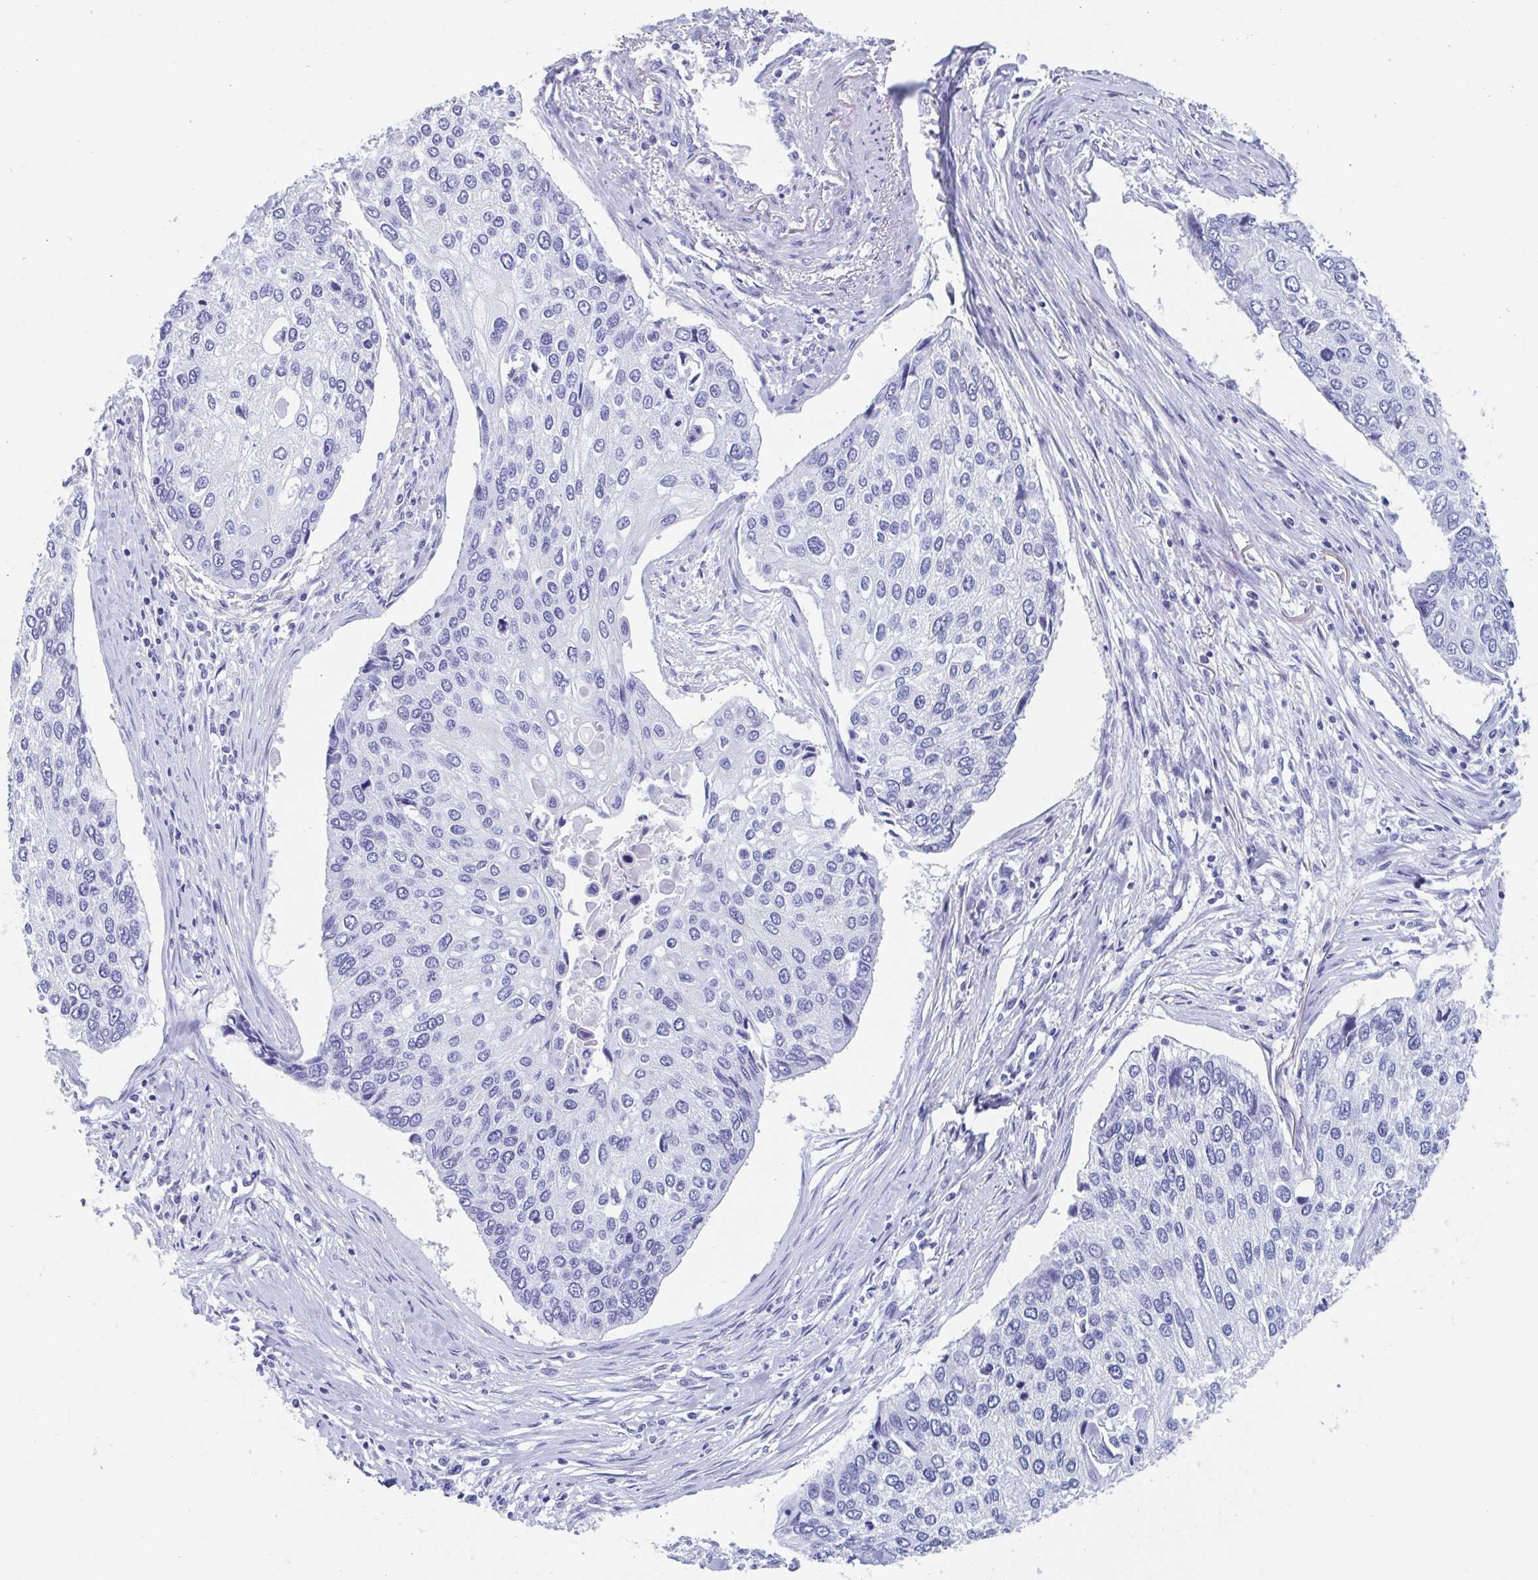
{"staining": {"intensity": "negative", "quantity": "none", "location": "none"}, "tissue": "lung cancer", "cell_type": "Tumor cells", "image_type": "cancer", "snomed": [{"axis": "morphology", "description": "Squamous cell carcinoma, NOS"}, {"axis": "morphology", "description": "Squamous cell carcinoma, metastatic, NOS"}, {"axis": "topography", "description": "Lung"}], "caption": "DAB immunohistochemical staining of human lung cancer (metastatic squamous cell carcinoma) demonstrates no significant positivity in tumor cells.", "gene": "HDGFL1", "patient": {"sex": "male", "age": 63}}